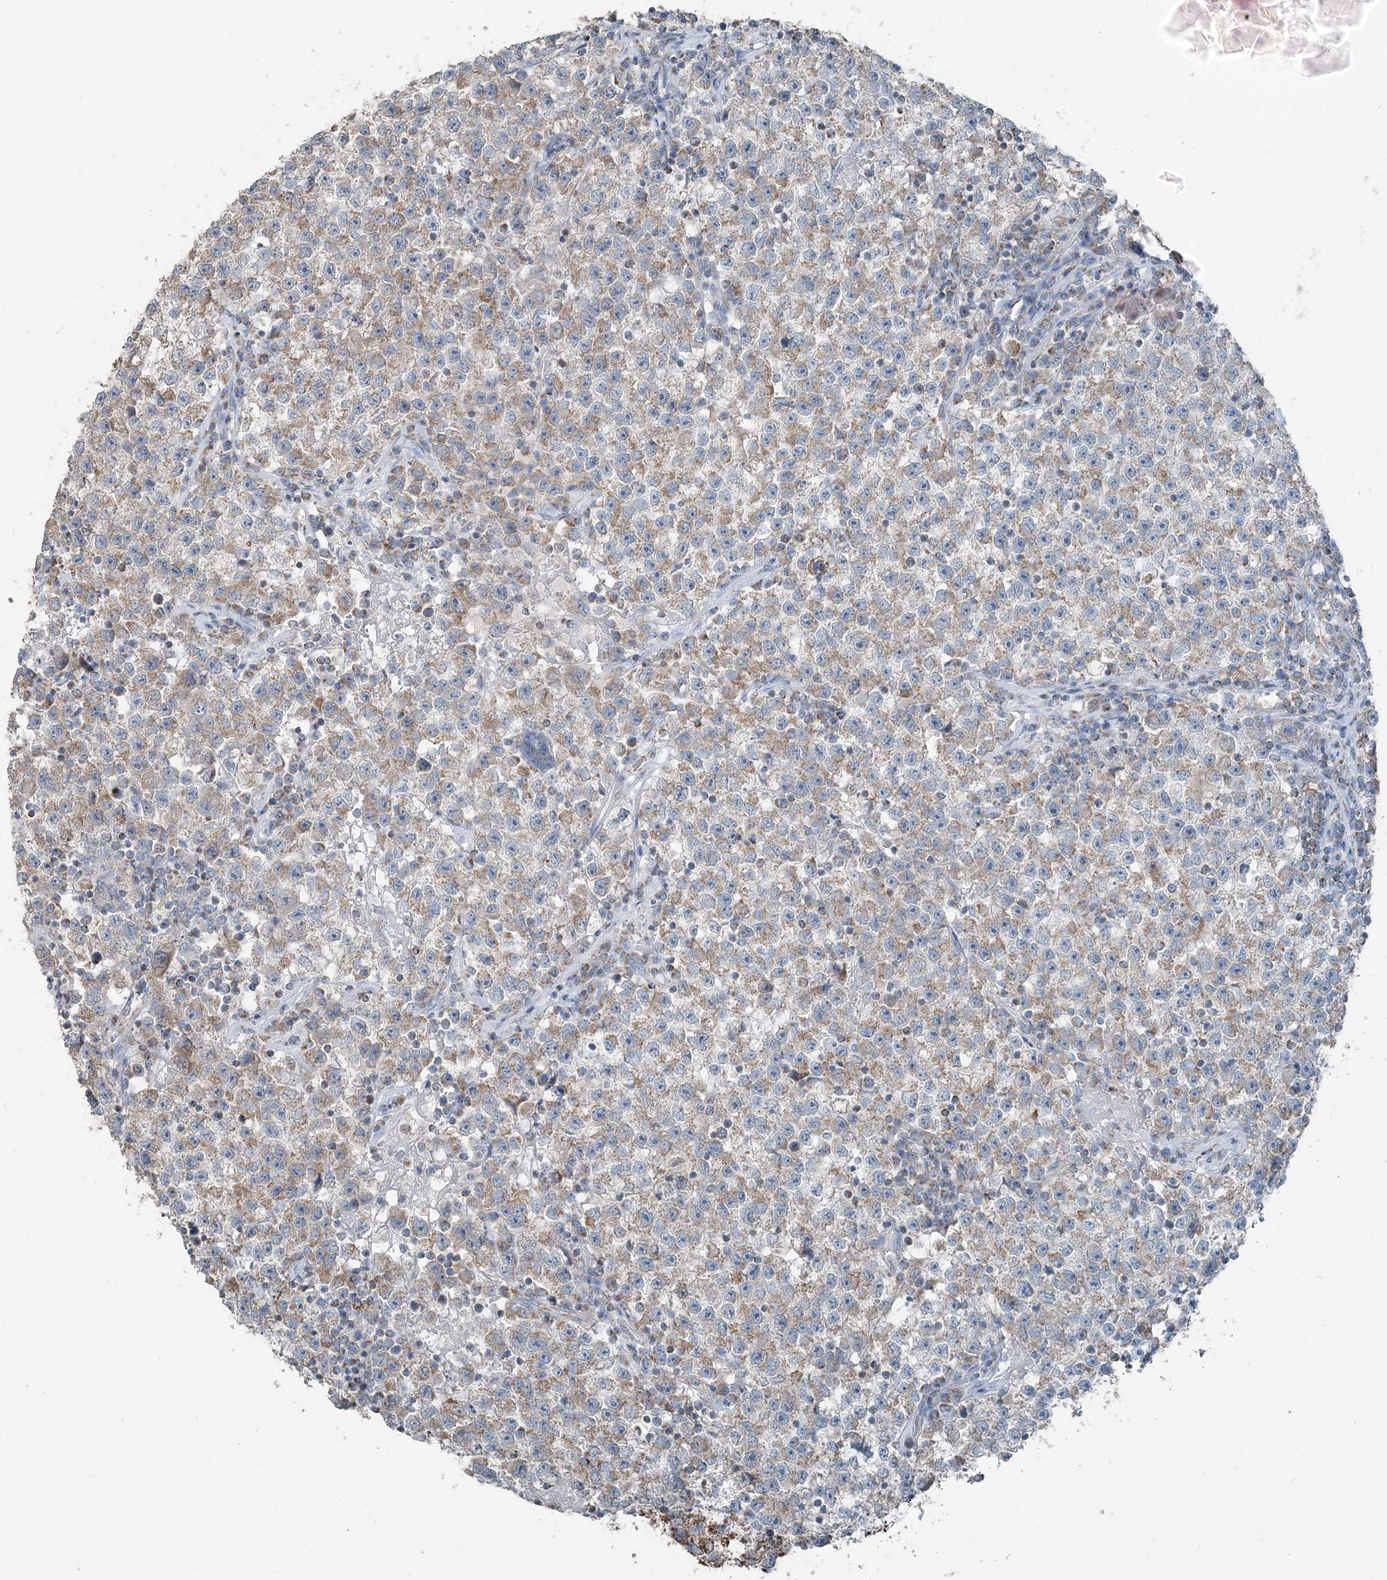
{"staining": {"intensity": "moderate", "quantity": ">75%", "location": "cytoplasmic/membranous"}, "tissue": "testis cancer", "cell_type": "Tumor cells", "image_type": "cancer", "snomed": [{"axis": "morphology", "description": "Seminoma, NOS"}, {"axis": "topography", "description": "Testis"}], "caption": "The image shows a brown stain indicating the presence of a protein in the cytoplasmic/membranous of tumor cells in testis cancer.", "gene": "SUCLG1", "patient": {"sex": "male", "age": 22}}